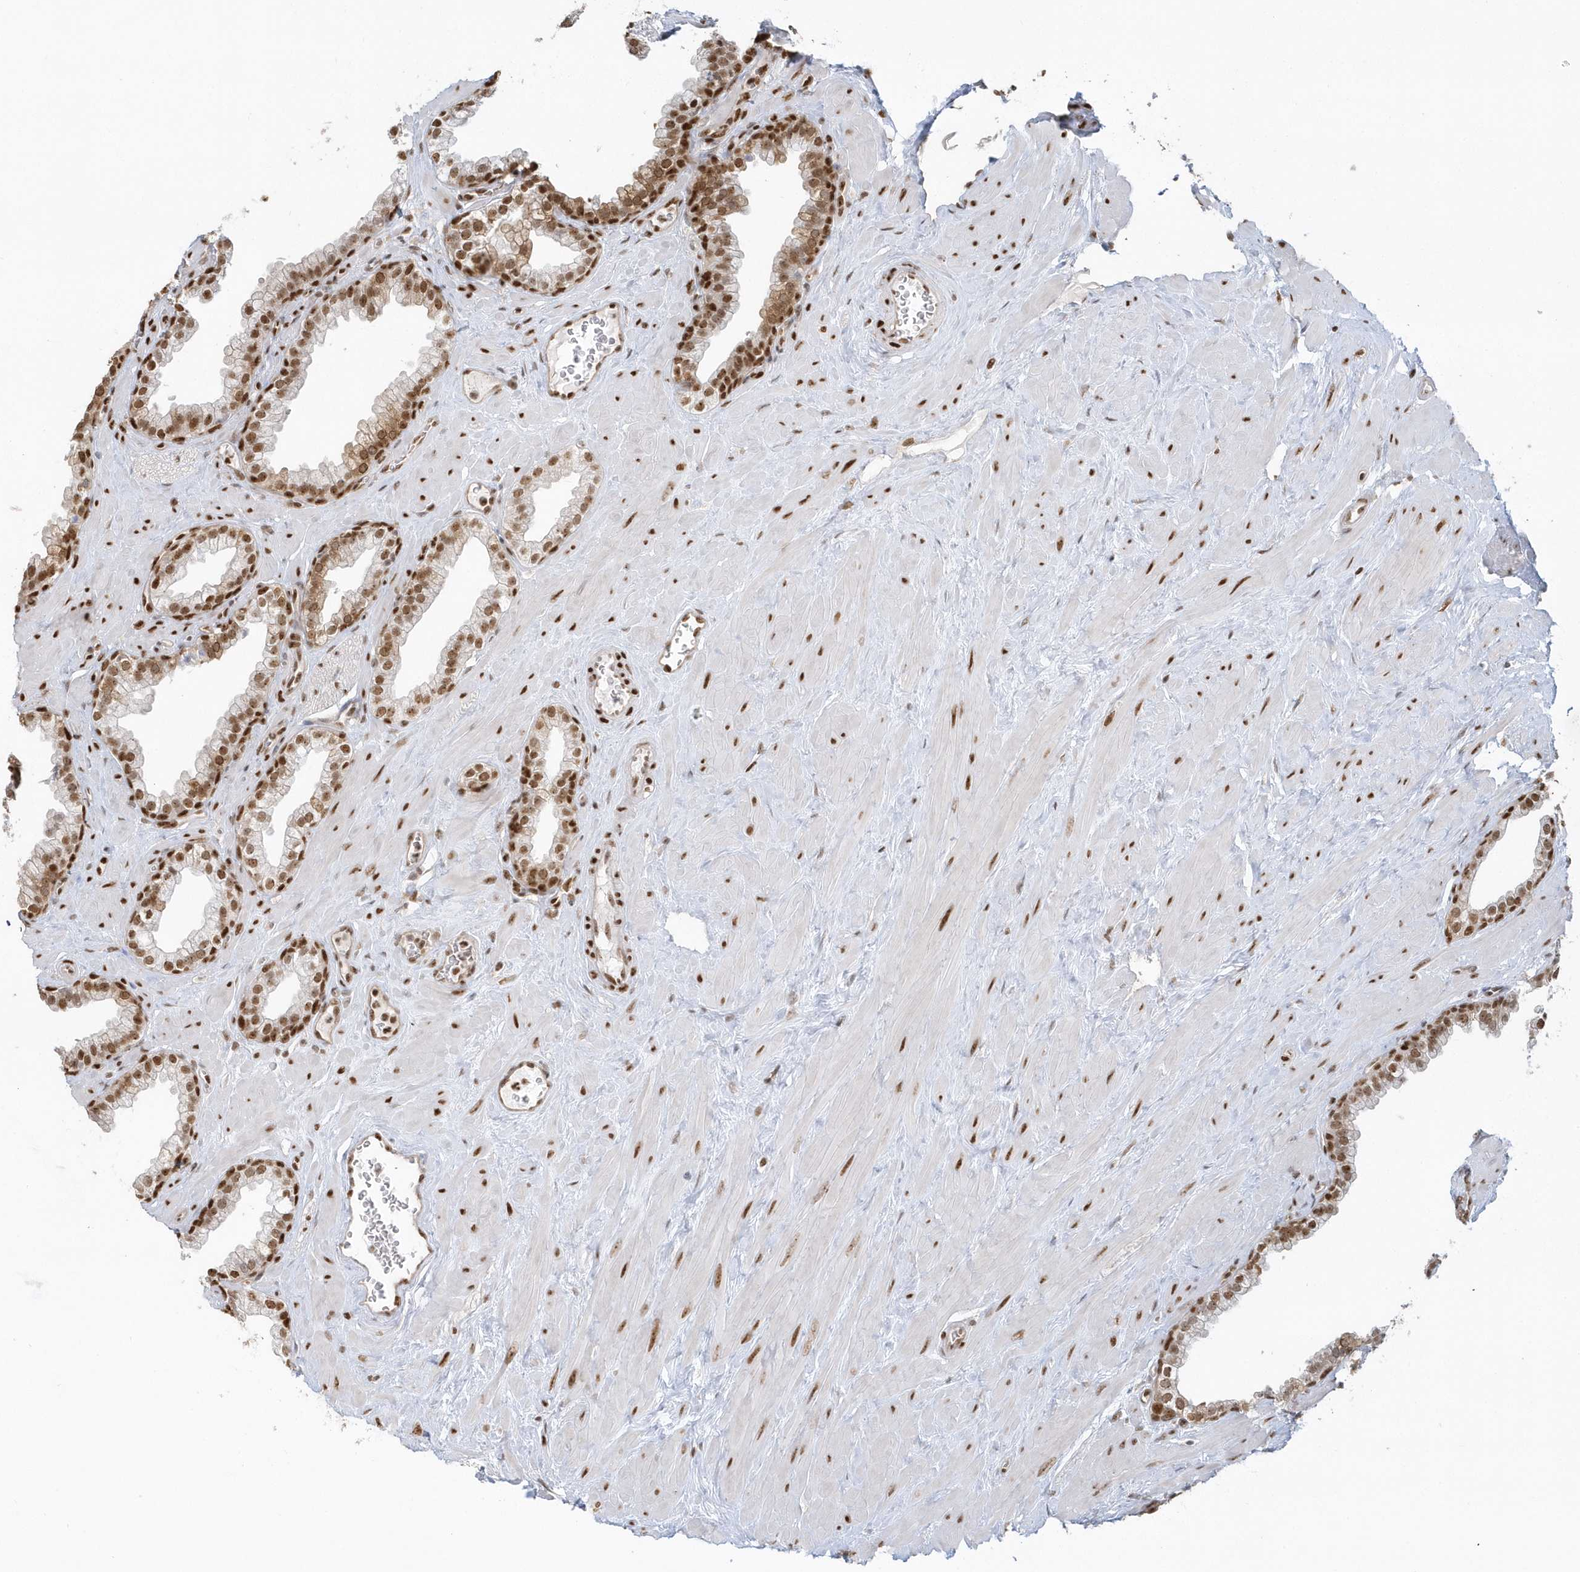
{"staining": {"intensity": "strong", "quantity": "25%-75%", "location": "nuclear"}, "tissue": "prostate", "cell_type": "Glandular cells", "image_type": "normal", "snomed": [{"axis": "morphology", "description": "Normal tissue, NOS"}, {"axis": "morphology", "description": "Urothelial carcinoma, Low grade"}, {"axis": "topography", "description": "Urinary bladder"}, {"axis": "topography", "description": "Prostate"}], "caption": "Protein analysis of normal prostate displays strong nuclear expression in about 25%-75% of glandular cells.", "gene": "SUMO2", "patient": {"sex": "male", "age": 60}}